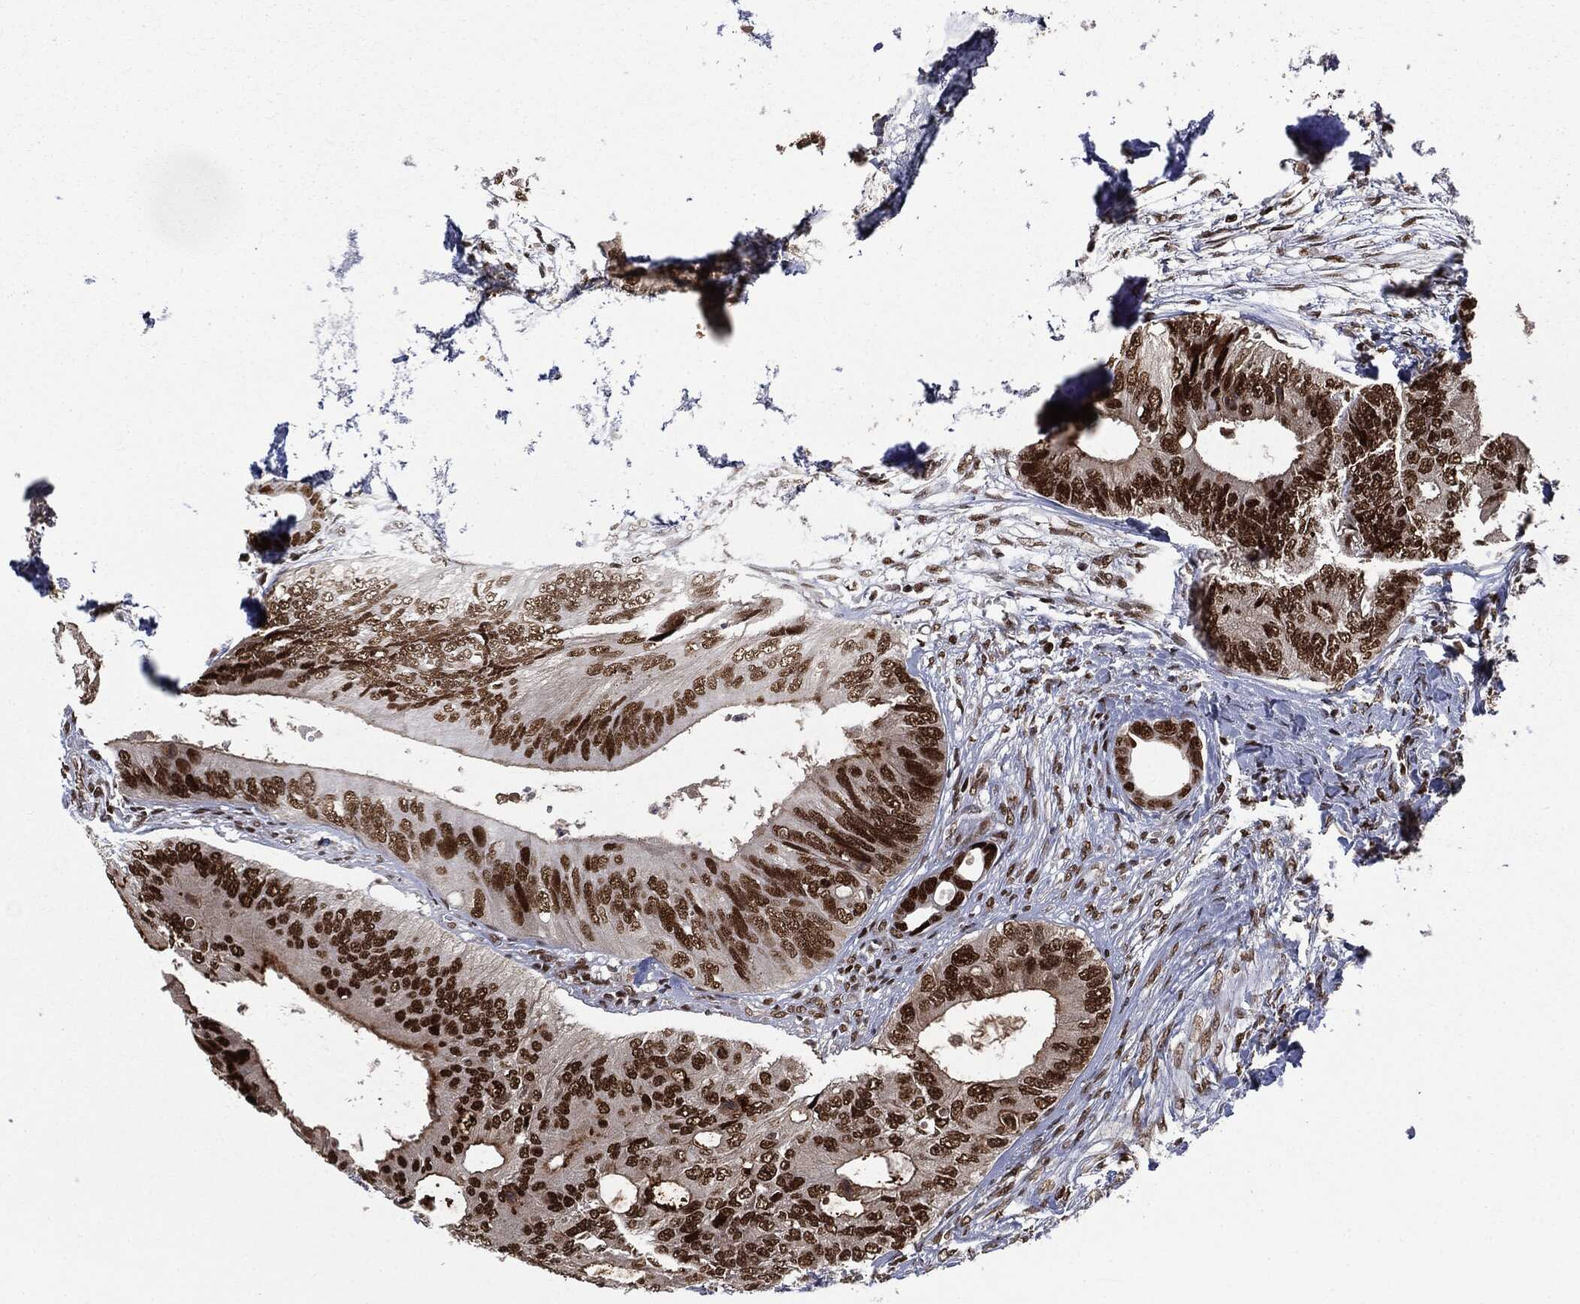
{"staining": {"intensity": "strong", "quantity": ">75%", "location": "nuclear"}, "tissue": "colorectal cancer", "cell_type": "Tumor cells", "image_type": "cancer", "snomed": [{"axis": "morphology", "description": "Normal tissue, NOS"}, {"axis": "morphology", "description": "Adenocarcinoma, NOS"}, {"axis": "topography", "description": "Colon"}], "caption": "This is a micrograph of immunohistochemistry (IHC) staining of colorectal adenocarcinoma, which shows strong expression in the nuclear of tumor cells.", "gene": "DPH2", "patient": {"sex": "male", "age": 65}}